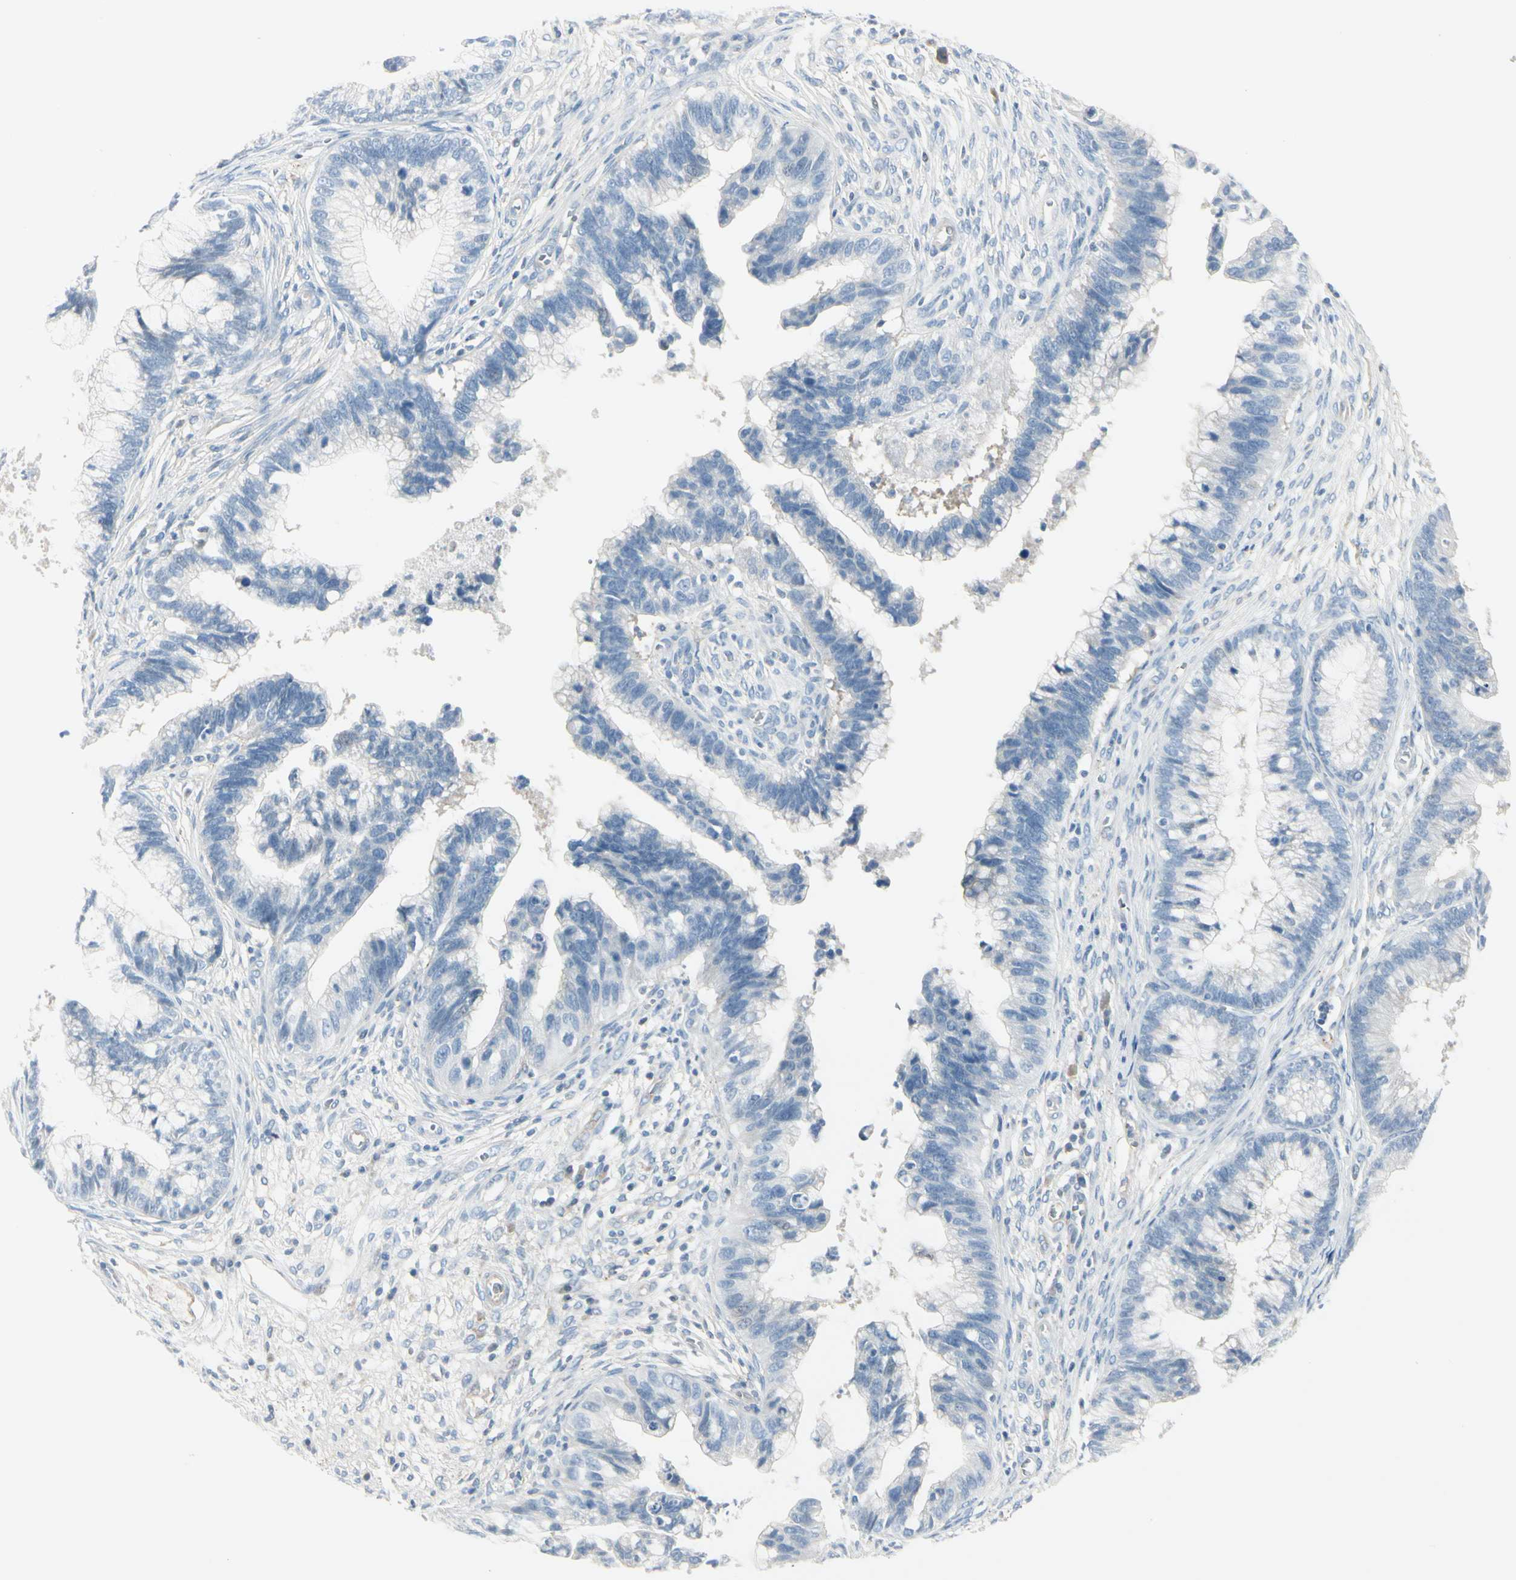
{"staining": {"intensity": "negative", "quantity": "none", "location": "none"}, "tissue": "cervical cancer", "cell_type": "Tumor cells", "image_type": "cancer", "snomed": [{"axis": "morphology", "description": "Adenocarcinoma, NOS"}, {"axis": "topography", "description": "Cervix"}], "caption": "Immunohistochemical staining of cervical cancer (adenocarcinoma) shows no significant staining in tumor cells. (IHC, brightfield microscopy, high magnification).", "gene": "CACNA2D1", "patient": {"sex": "female", "age": 44}}